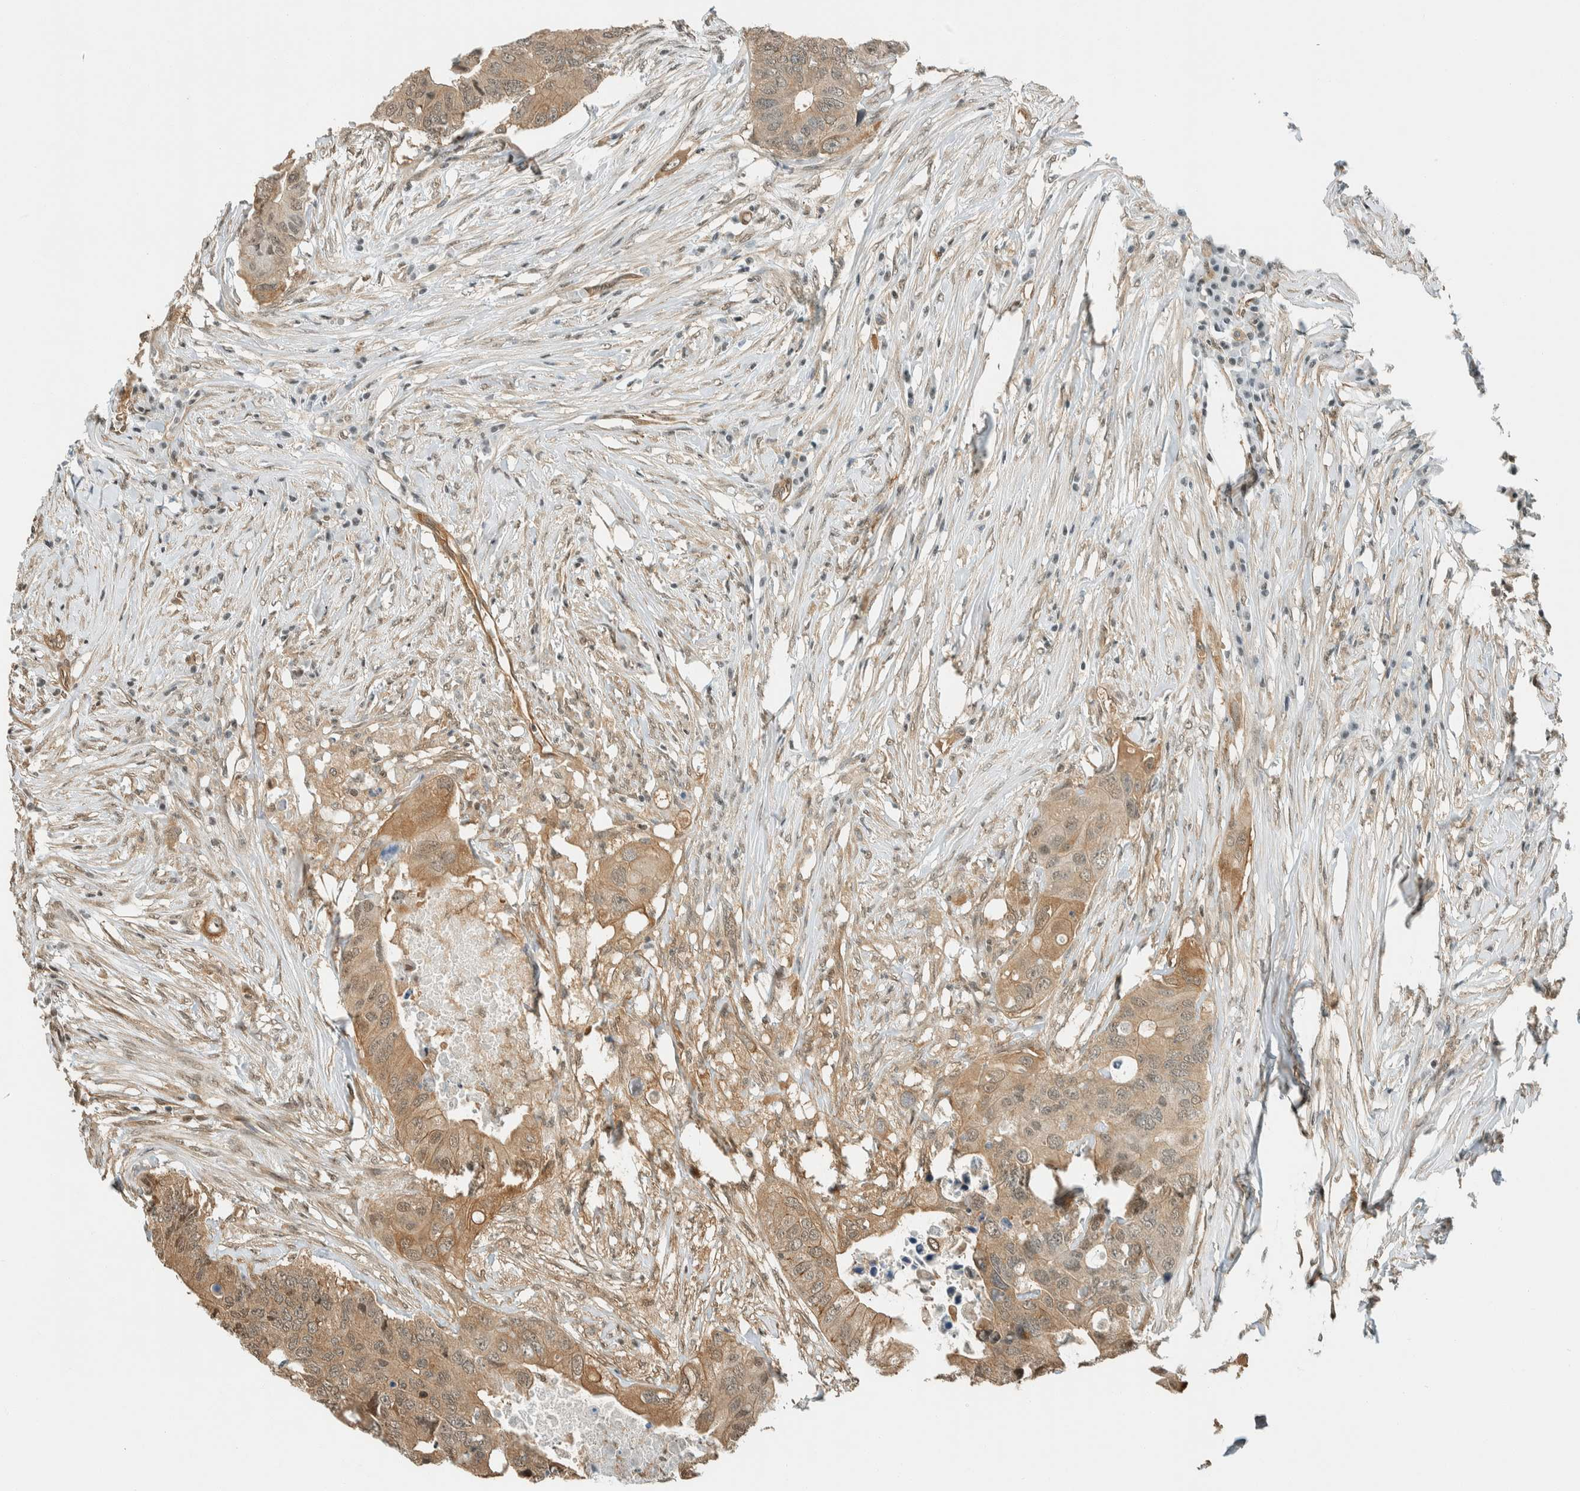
{"staining": {"intensity": "moderate", "quantity": ">75%", "location": "cytoplasmic/membranous"}, "tissue": "colorectal cancer", "cell_type": "Tumor cells", "image_type": "cancer", "snomed": [{"axis": "morphology", "description": "Adenocarcinoma, NOS"}, {"axis": "topography", "description": "Colon"}], "caption": "This is an image of immunohistochemistry (IHC) staining of colorectal cancer, which shows moderate expression in the cytoplasmic/membranous of tumor cells.", "gene": "NIBAN2", "patient": {"sex": "male", "age": 71}}